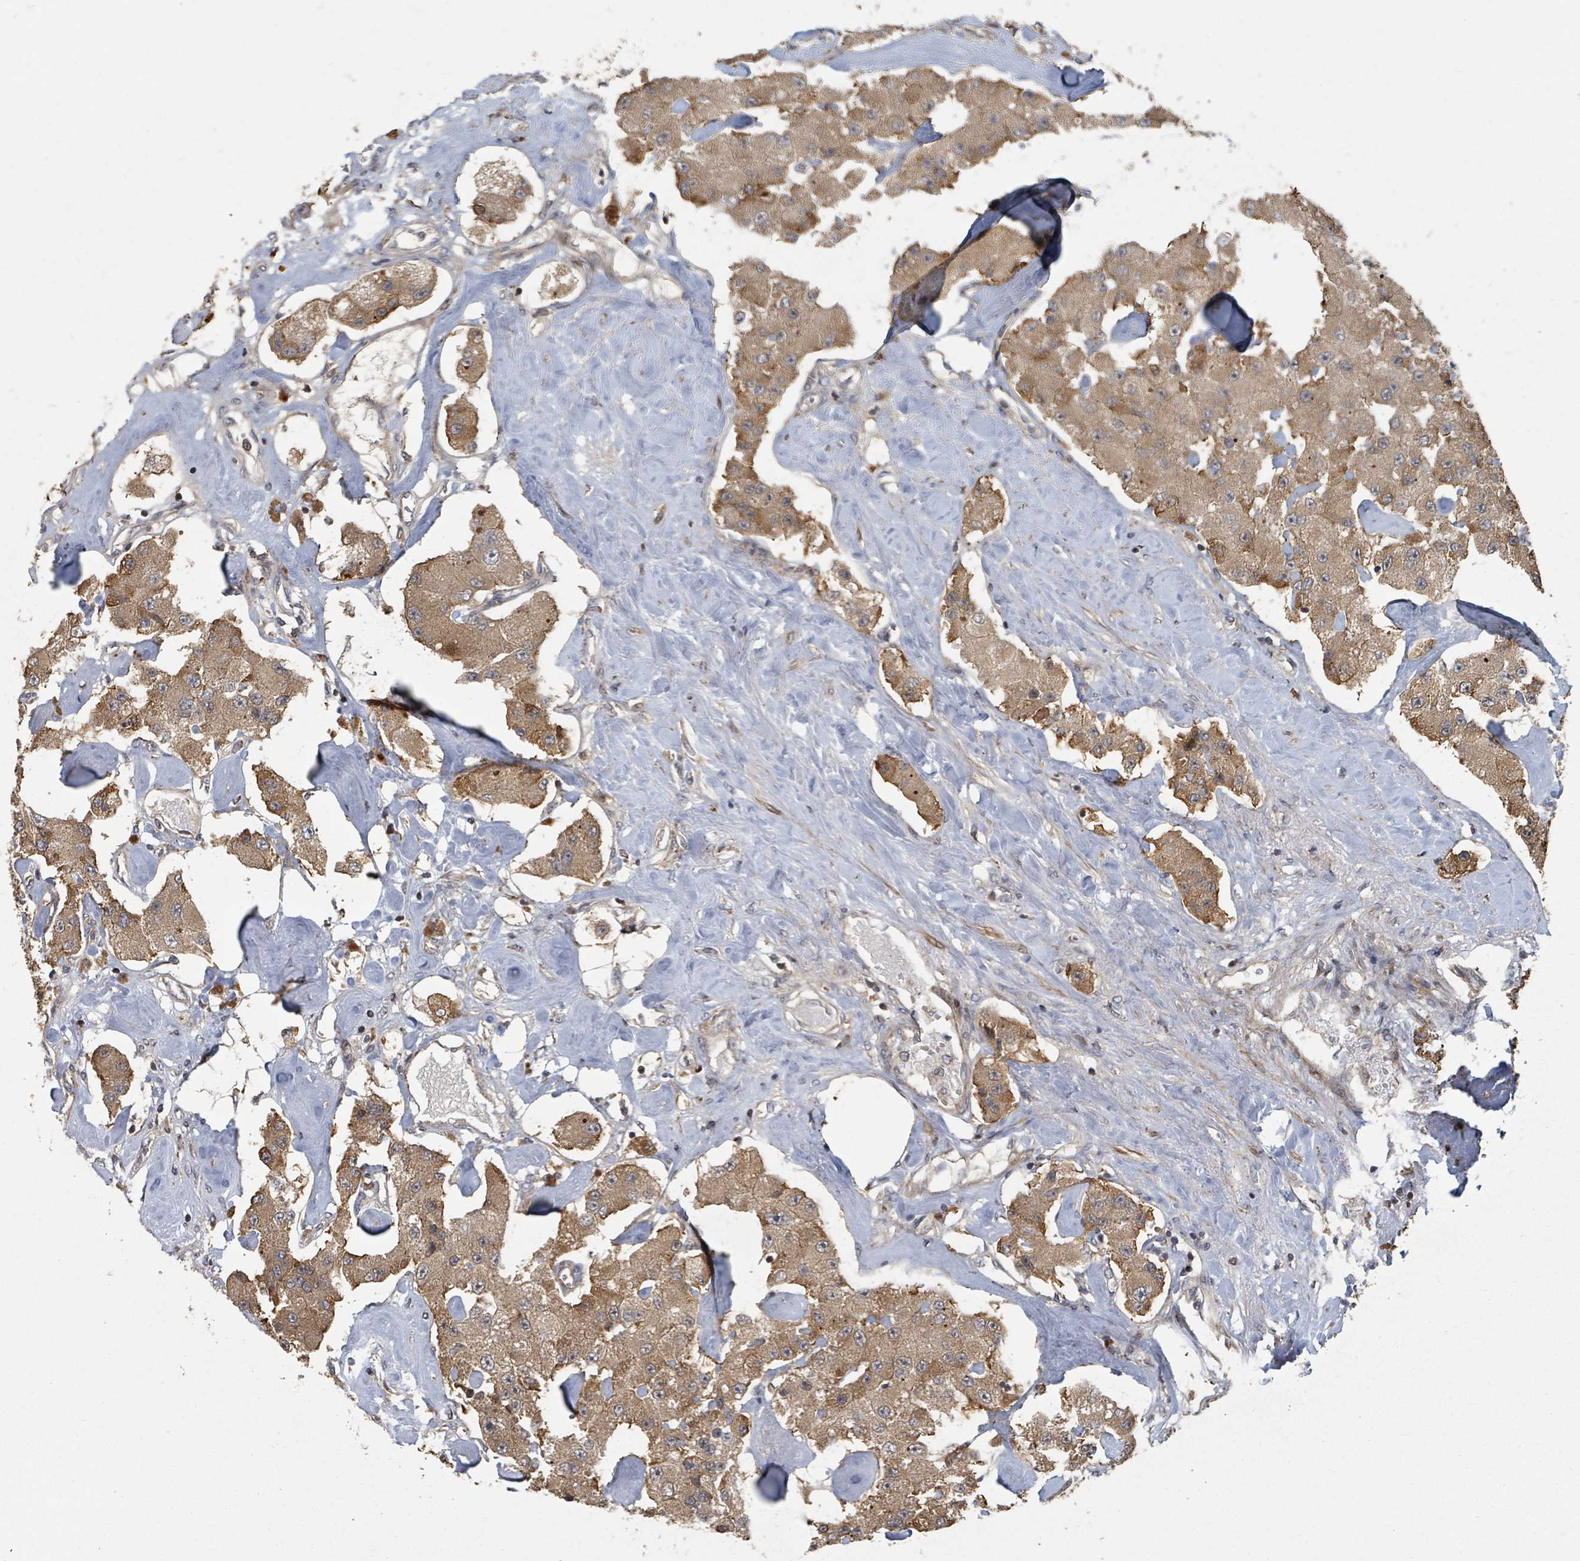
{"staining": {"intensity": "moderate", "quantity": ">75%", "location": "cytoplasmic/membranous"}, "tissue": "carcinoid", "cell_type": "Tumor cells", "image_type": "cancer", "snomed": [{"axis": "morphology", "description": "Carcinoid, malignant, NOS"}, {"axis": "topography", "description": "Pancreas"}], "caption": "This photomicrograph exhibits immunohistochemistry staining of carcinoid, with medium moderate cytoplasmic/membranous staining in approximately >75% of tumor cells.", "gene": "DPM1", "patient": {"sex": "male", "age": 41}}